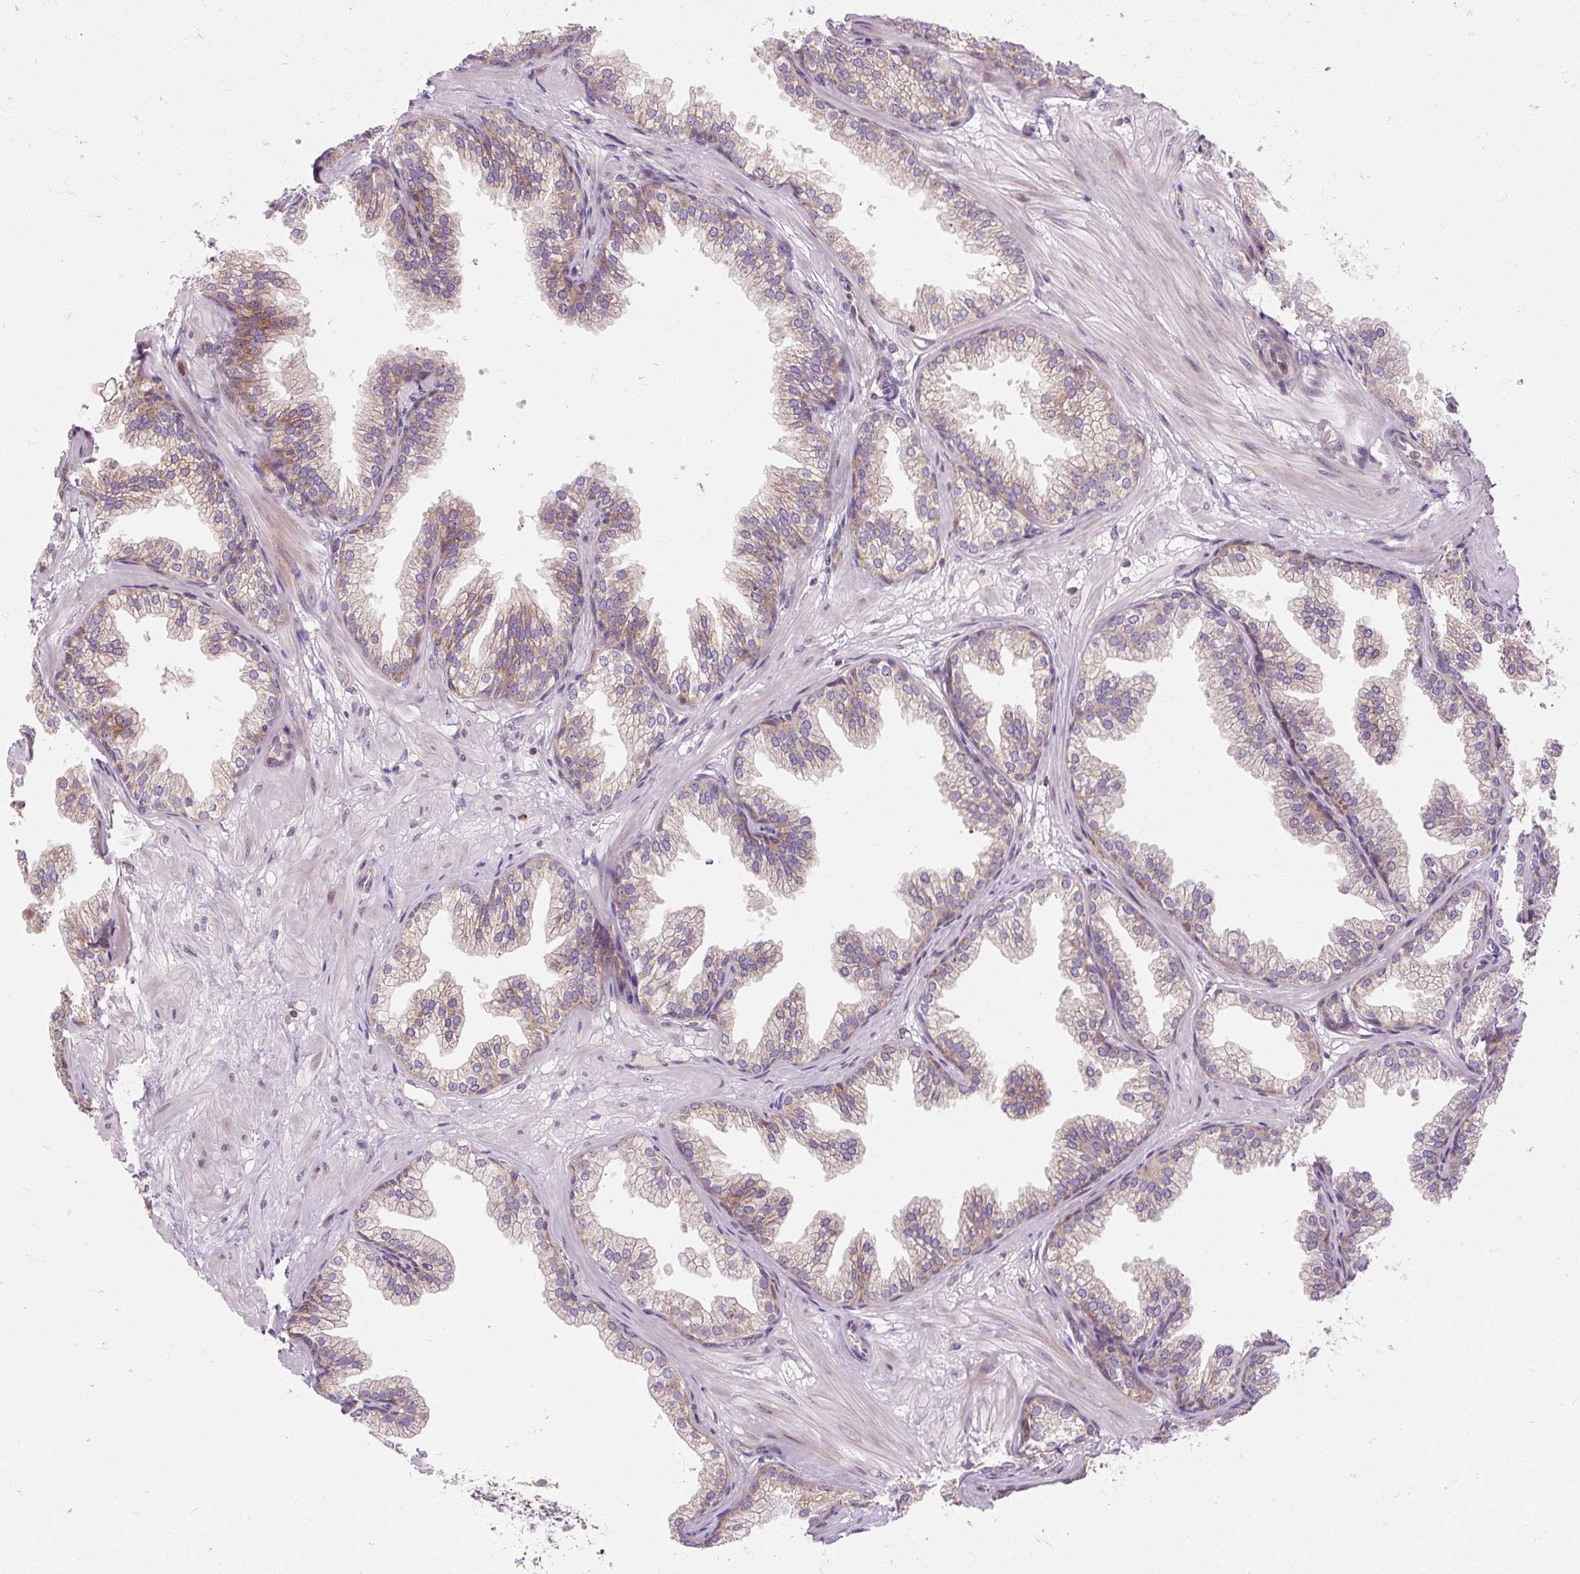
{"staining": {"intensity": "weak", "quantity": "25%-75%", "location": "cytoplasmic/membranous"}, "tissue": "prostate", "cell_type": "Glandular cells", "image_type": "normal", "snomed": [{"axis": "morphology", "description": "Normal tissue, NOS"}, {"axis": "topography", "description": "Prostate"}], "caption": "Protein analysis of unremarkable prostate demonstrates weak cytoplasmic/membranous staining in approximately 25%-75% of glandular cells. Using DAB (brown) and hematoxylin (blue) stains, captured at high magnification using brightfield microscopy.", "gene": "PRSS48", "patient": {"sex": "male", "age": 37}}